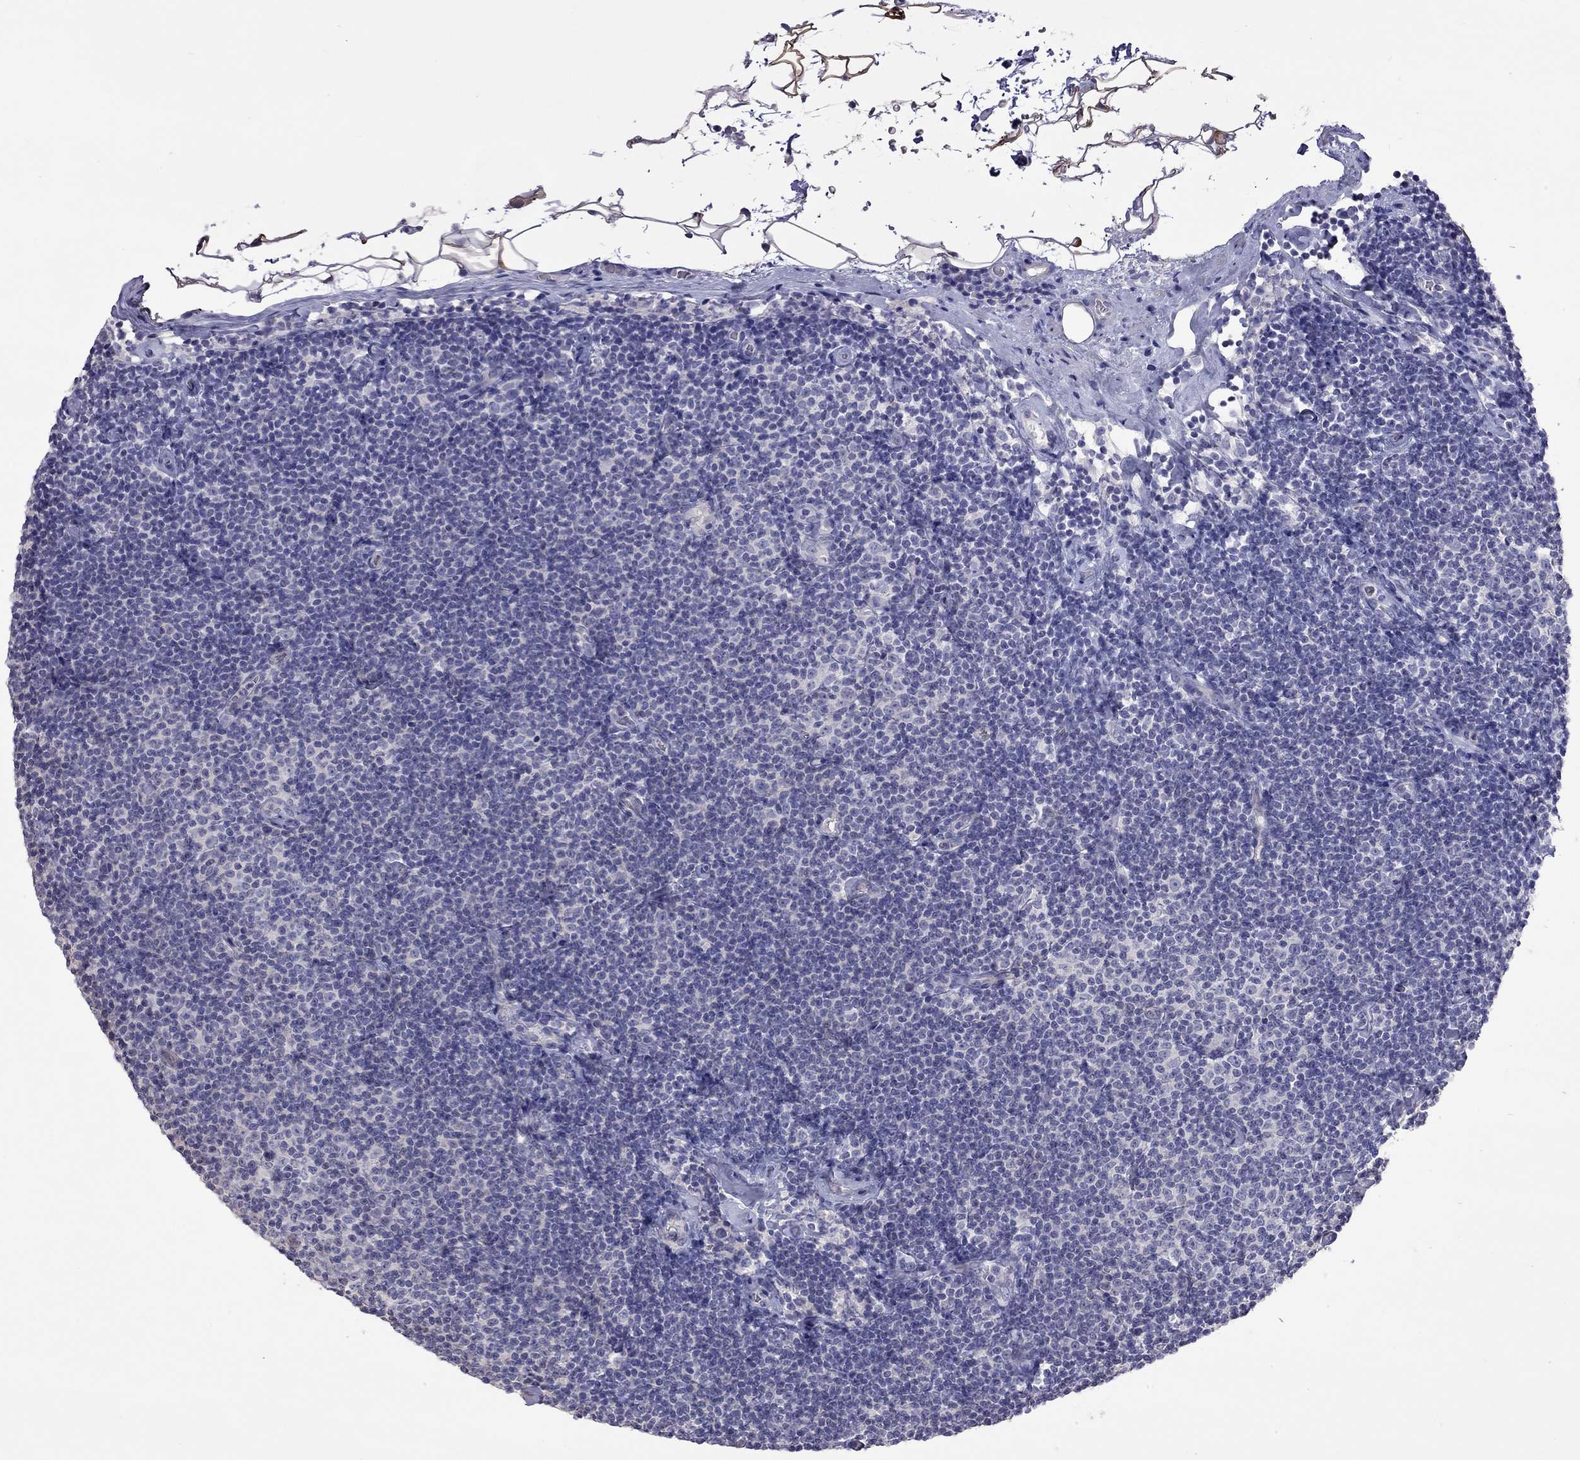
{"staining": {"intensity": "negative", "quantity": "none", "location": "none"}, "tissue": "lymphoma", "cell_type": "Tumor cells", "image_type": "cancer", "snomed": [{"axis": "morphology", "description": "Malignant lymphoma, non-Hodgkin's type, Low grade"}, {"axis": "topography", "description": "Lymph node"}], "caption": "Immunohistochemistry image of lymphoma stained for a protein (brown), which demonstrates no staining in tumor cells.", "gene": "FEZ1", "patient": {"sex": "male", "age": 81}}